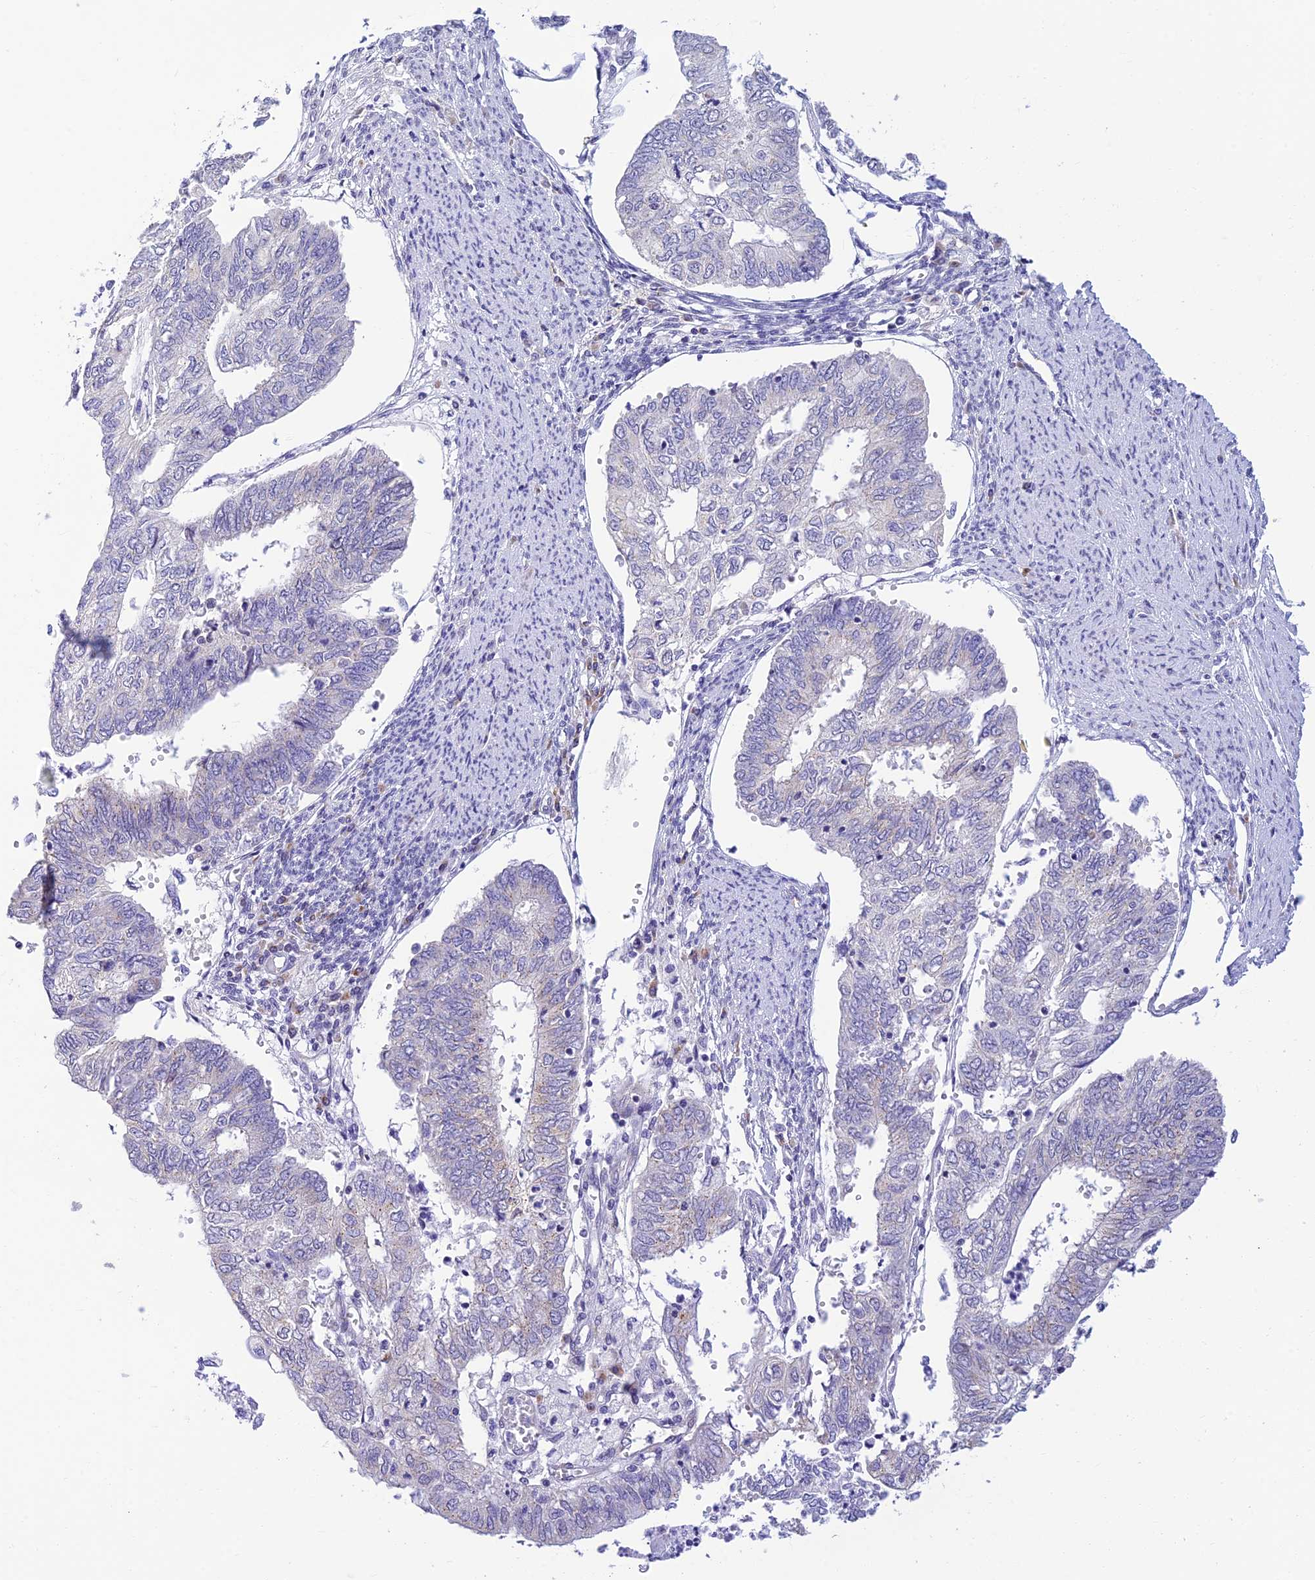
{"staining": {"intensity": "negative", "quantity": "none", "location": "none"}, "tissue": "endometrial cancer", "cell_type": "Tumor cells", "image_type": "cancer", "snomed": [{"axis": "morphology", "description": "Adenocarcinoma, NOS"}, {"axis": "topography", "description": "Endometrium"}], "caption": "There is no significant expression in tumor cells of adenocarcinoma (endometrial).", "gene": "INKA1", "patient": {"sex": "female", "age": 68}}